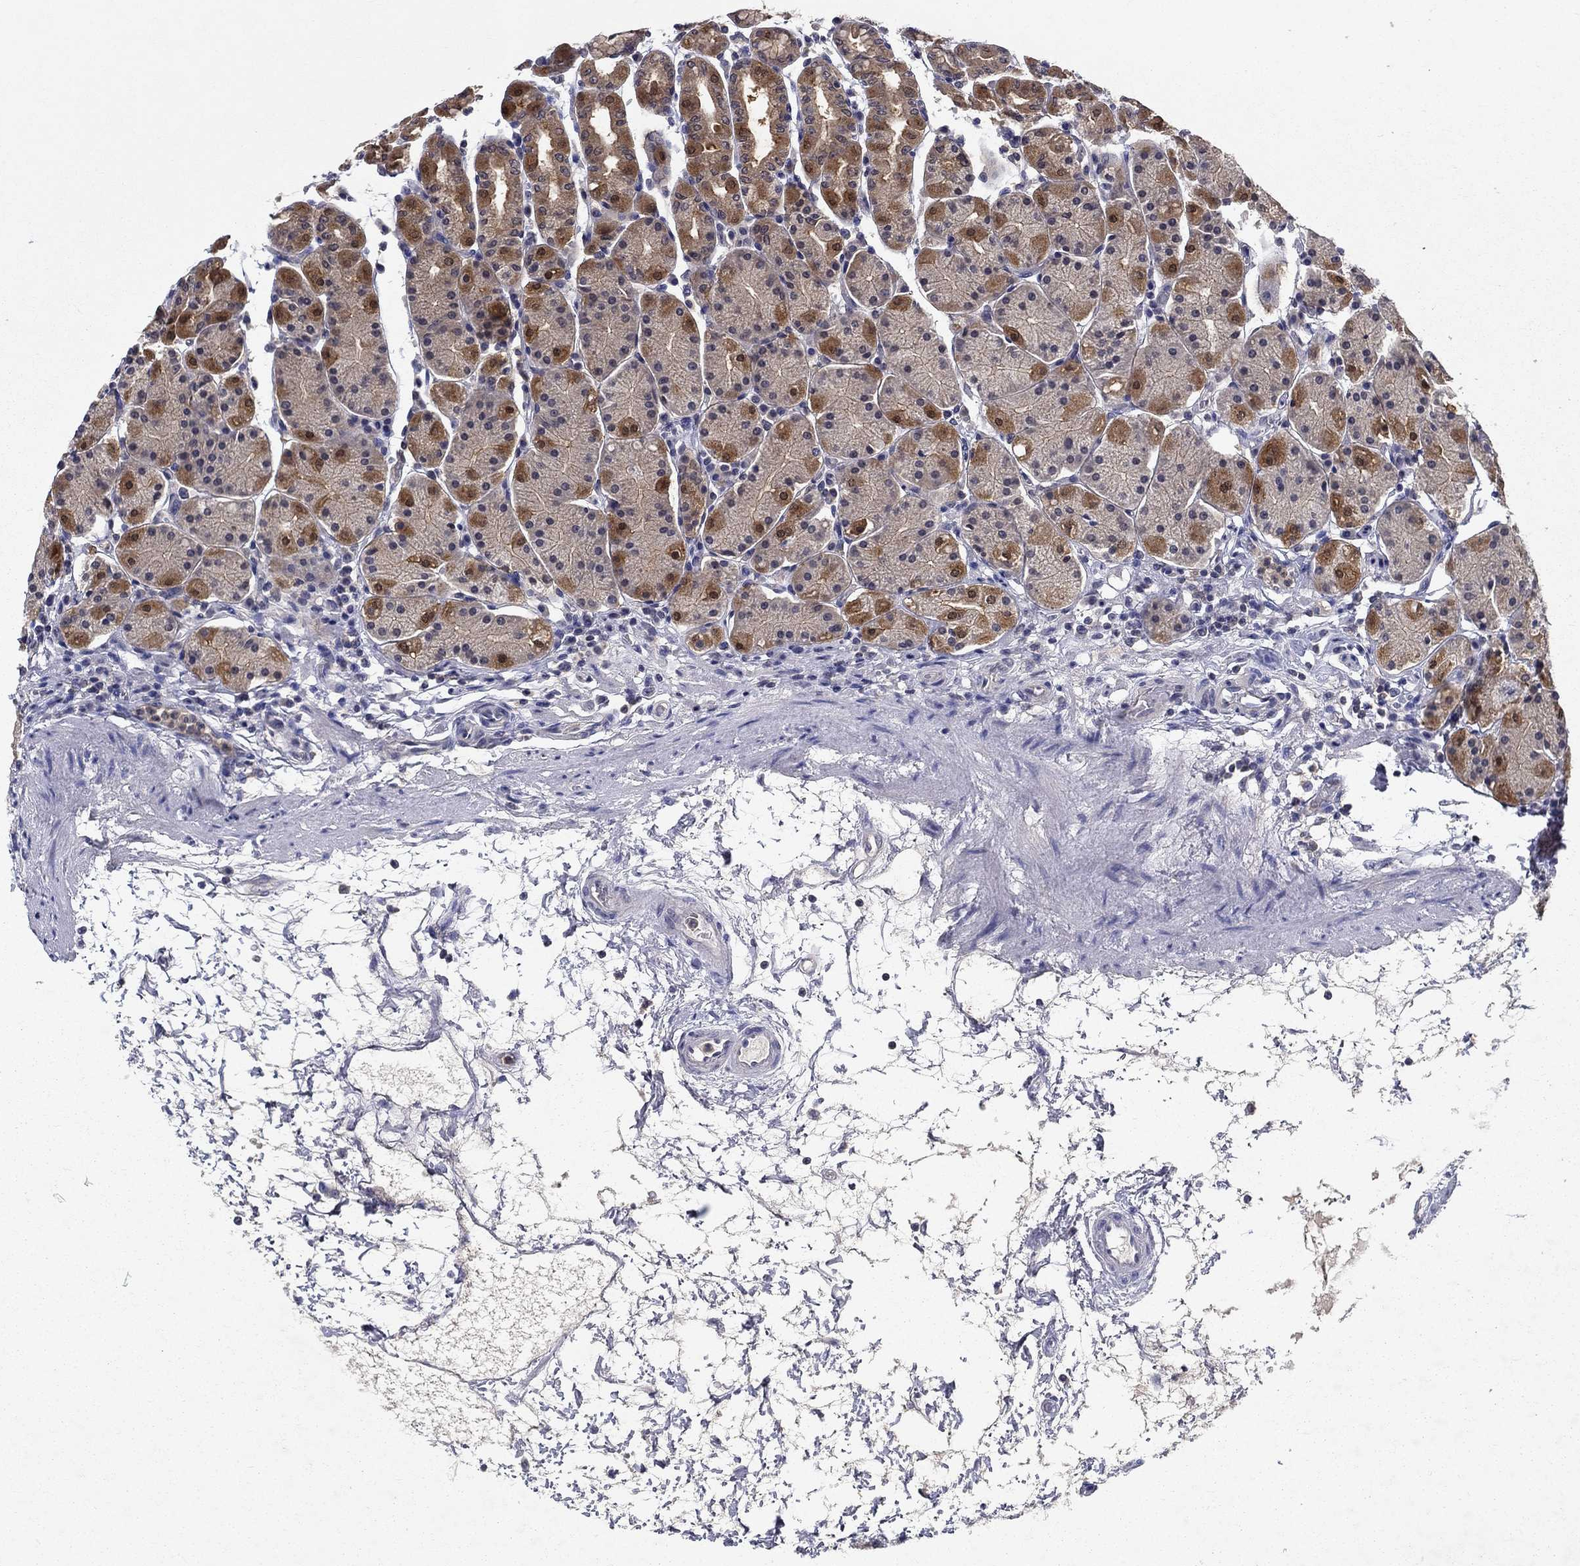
{"staining": {"intensity": "moderate", "quantity": "<25%", "location": "cytoplasmic/membranous"}, "tissue": "stomach", "cell_type": "Glandular cells", "image_type": "normal", "snomed": [{"axis": "morphology", "description": "Normal tissue, NOS"}, {"axis": "topography", "description": "Stomach"}], "caption": "High-magnification brightfield microscopy of unremarkable stomach stained with DAB (brown) and counterstained with hematoxylin (blue). glandular cells exhibit moderate cytoplasmic/membranous positivity is appreciated in about<25% of cells. (Stains: DAB (3,3'-diaminobenzidine) in brown, nuclei in blue, Microscopy: brightfield microscopy at high magnification).", "gene": "GLTP", "patient": {"sex": "male", "age": 54}}